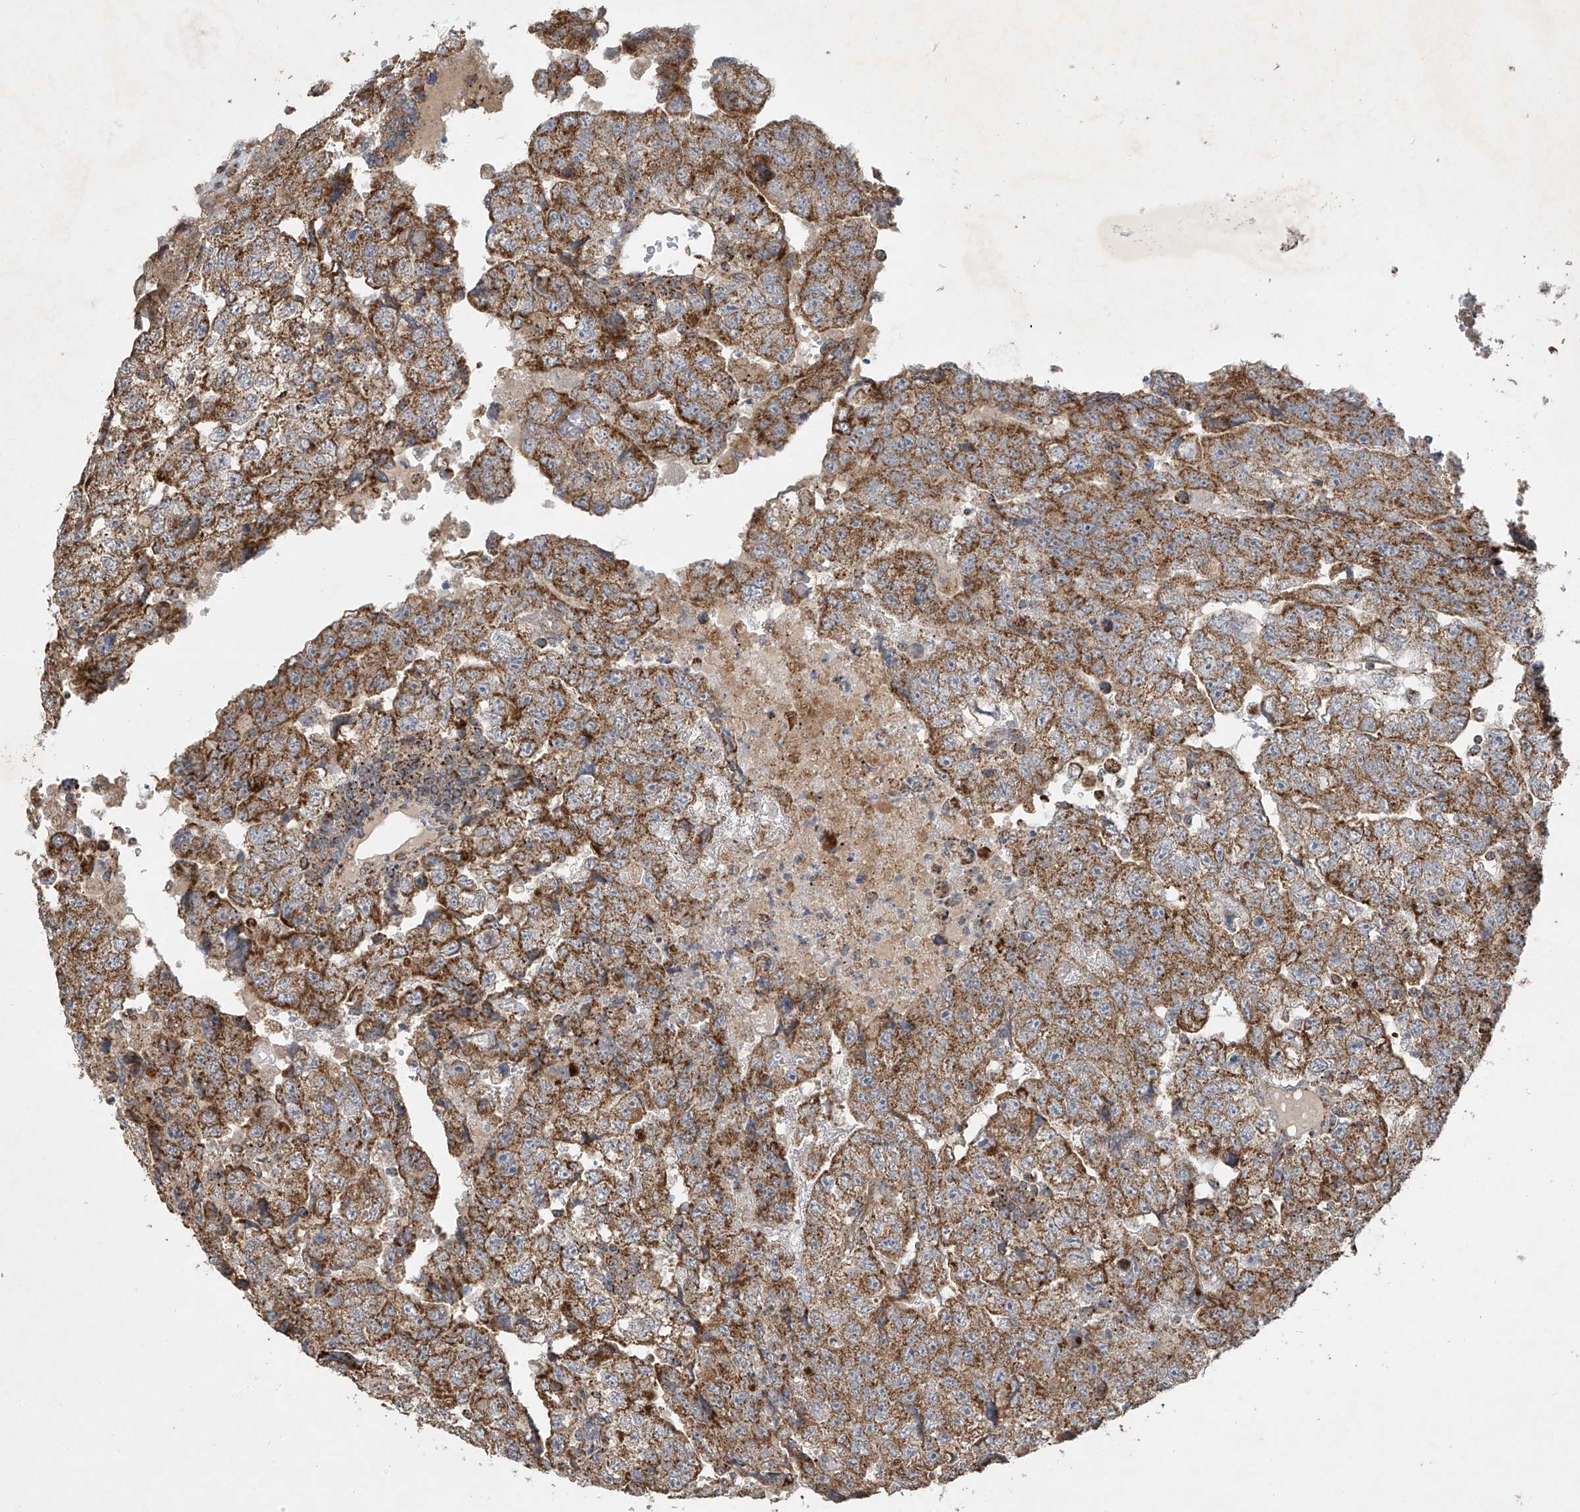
{"staining": {"intensity": "moderate", "quantity": ">75%", "location": "cytoplasmic/membranous"}, "tissue": "testis cancer", "cell_type": "Tumor cells", "image_type": "cancer", "snomed": [{"axis": "morphology", "description": "Carcinoma, Embryonal, NOS"}, {"axis": "topography", "description": "Testis"}], "caption": "Immunohistochemistry (IHC) histopathology image of testis embryonal carcinoma stained for a protein (brown), which exhibits medium levels of moderate cytoplasmic/membranous staining in about >75% of tumor cells.", "gene": "UQCC1", "patient": {"sex": "male", "age": 36}}